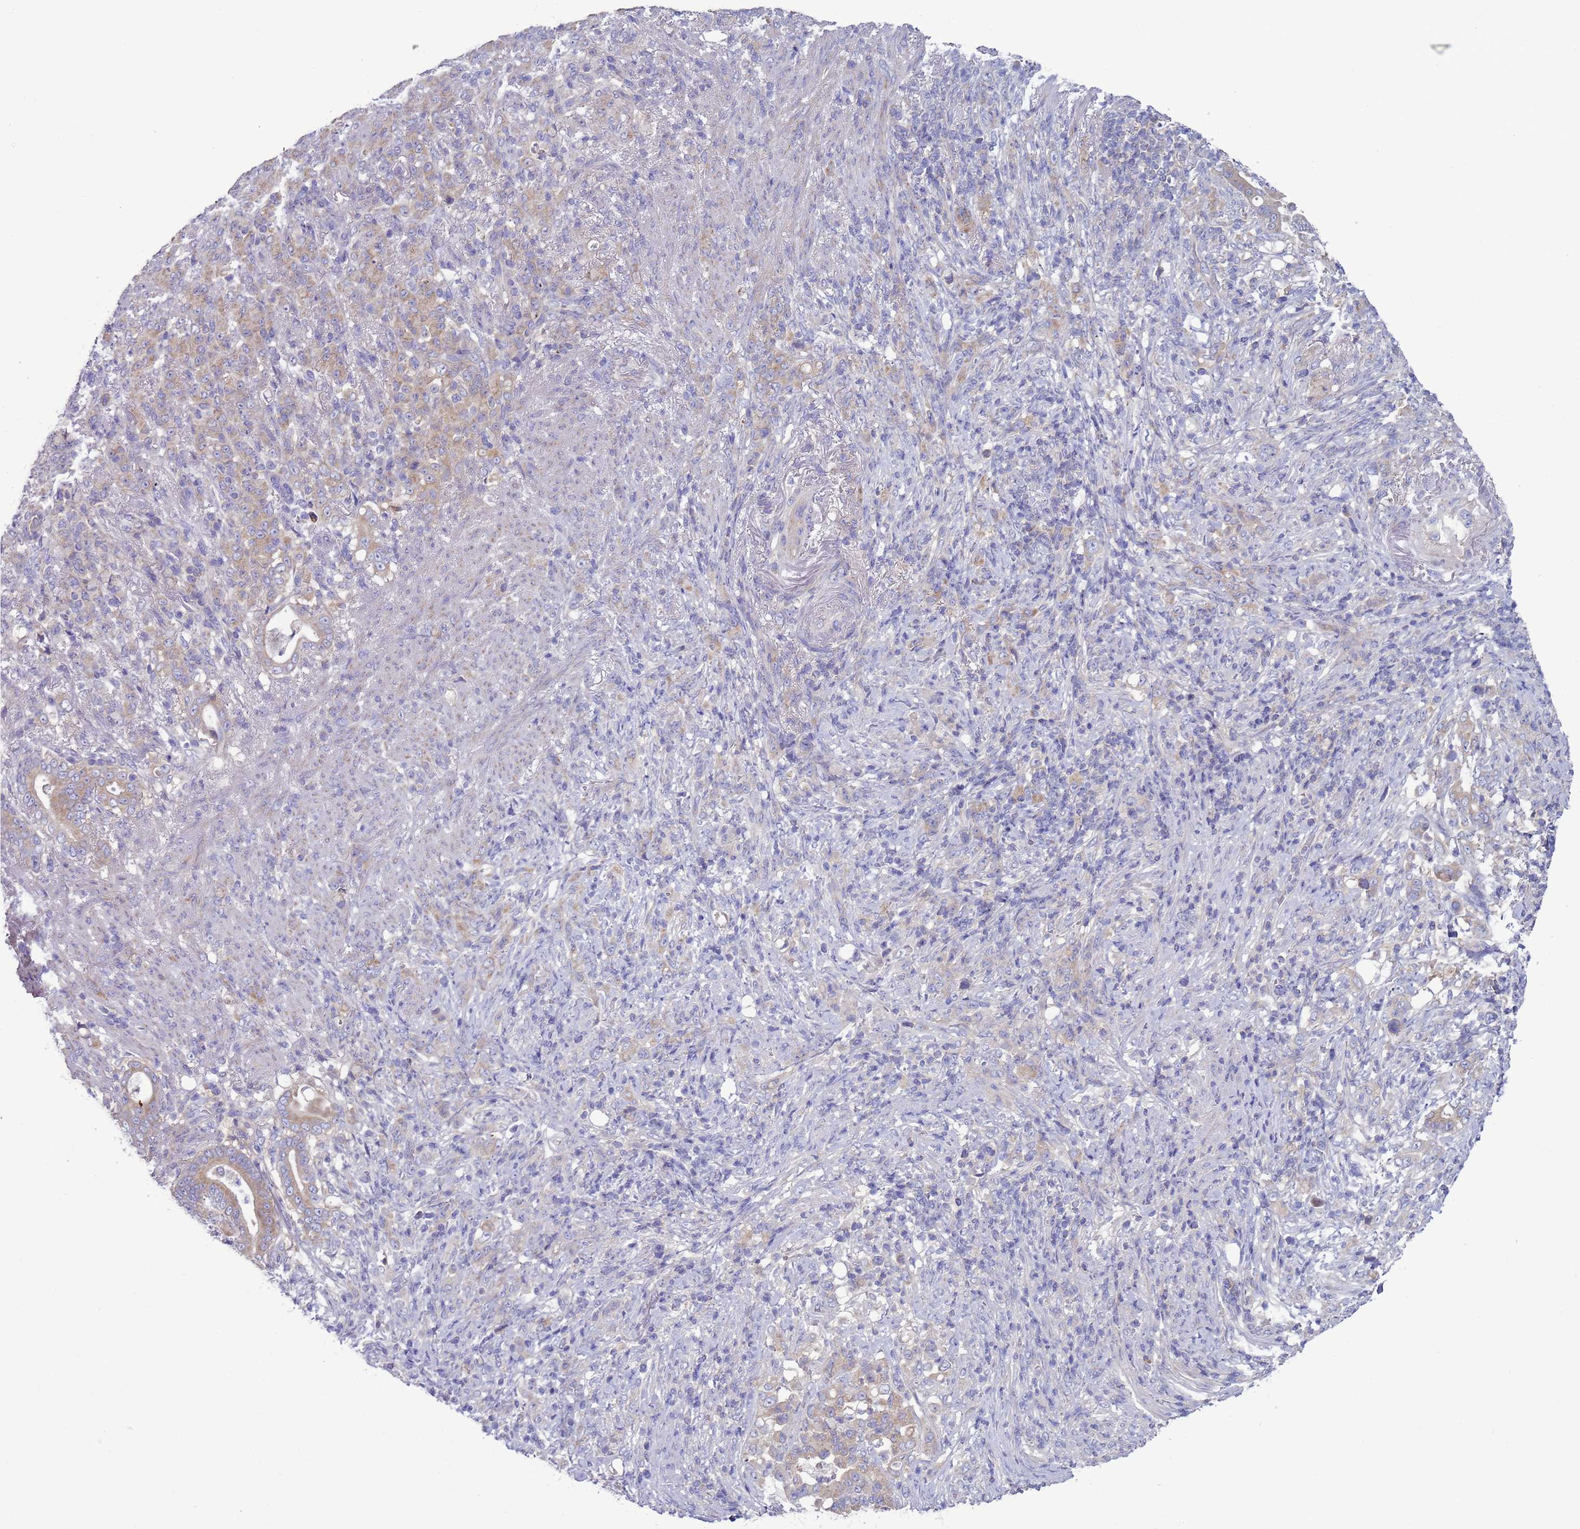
{"staining": {"intensity": "weak", "quantity": "25%-75%", "location": "cytoplasmic/membranous"}, "tissue": "stomach cancer", "cell_type": "Tumor cells", "image_type": "cancer", "snomed": [{"axis": "morphology", "description": "Normal tissue, NOS"}, {"axis": "morphology", "description": "Adenocarcinoma, NOS"}, {"axis": "topography", "description": "Stomach"}], "caption": "High-magnification brightfield microscopy of stomach cancer stained with DAB (3,3'-diaminobenzidine) (brown) and counterstained with hematoxylin (blue). tumor cells exhibit weak cytoplasmic/membranous positivity is present in about25%-75% of cells.", "gene": "UQCRQ", "patient": {"sex": "female", "age": 79}}